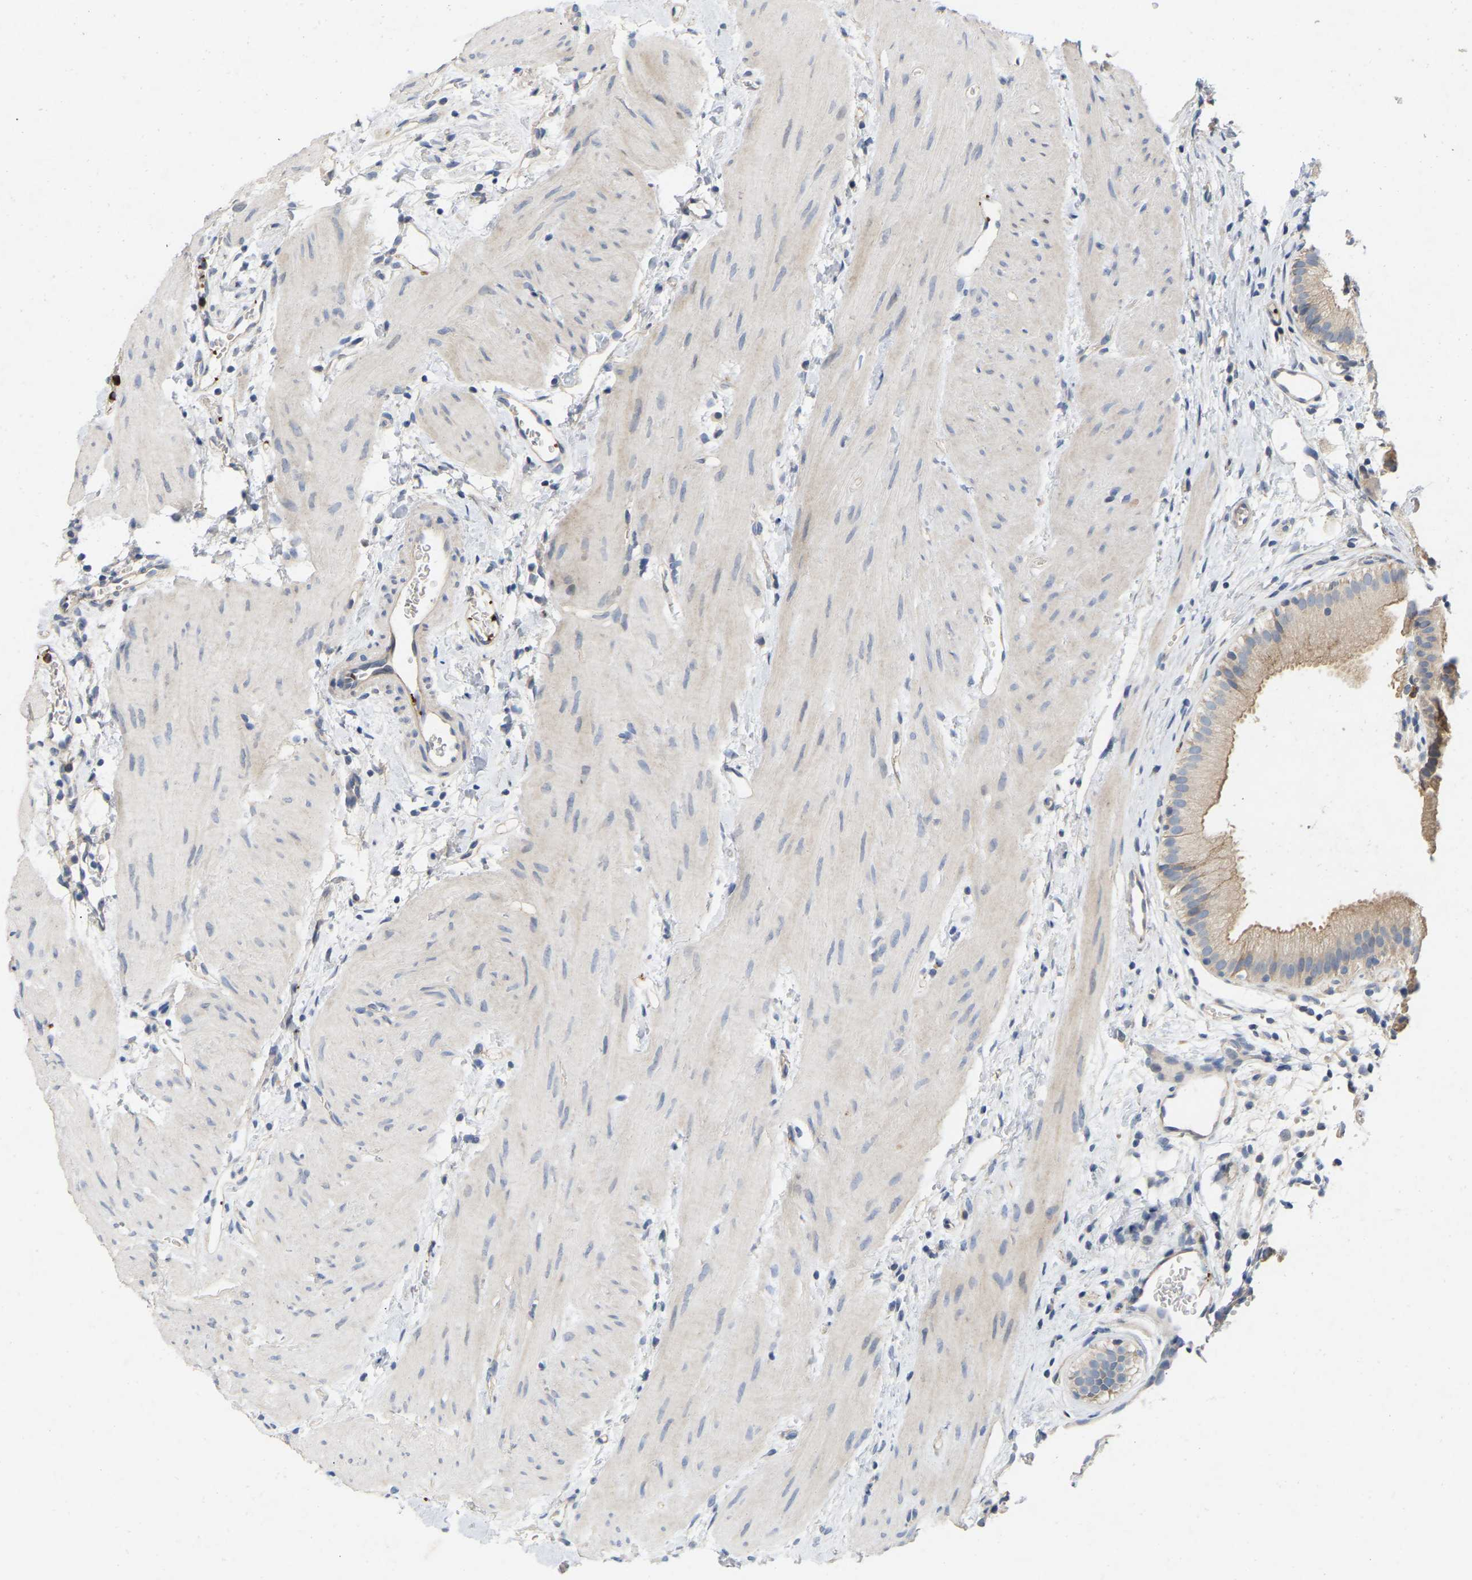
{"staining": {"intensity": "moderate", "quantity": ">75%", "location": "cytoplasmic/membranous"}, "tissue": "gallbladder", "cell_type": "Glandular cells", "image_type": "normal", "snomed": [{"axis": "morphology", "description": "Normal tissue, NOS"}, {"axis": "topography", "description": "Gallbladder"}], "caption": "Immunohistochemistry (IHC) photomicrograph of benign human gallbladder stained for a protein (brown), which demonstrates medium levels of moderate cytoplasmic/membranous staining in about >75% of glandular cells.", "gene": "RHEB", "patient": {"sex": "female", "age": 26}}